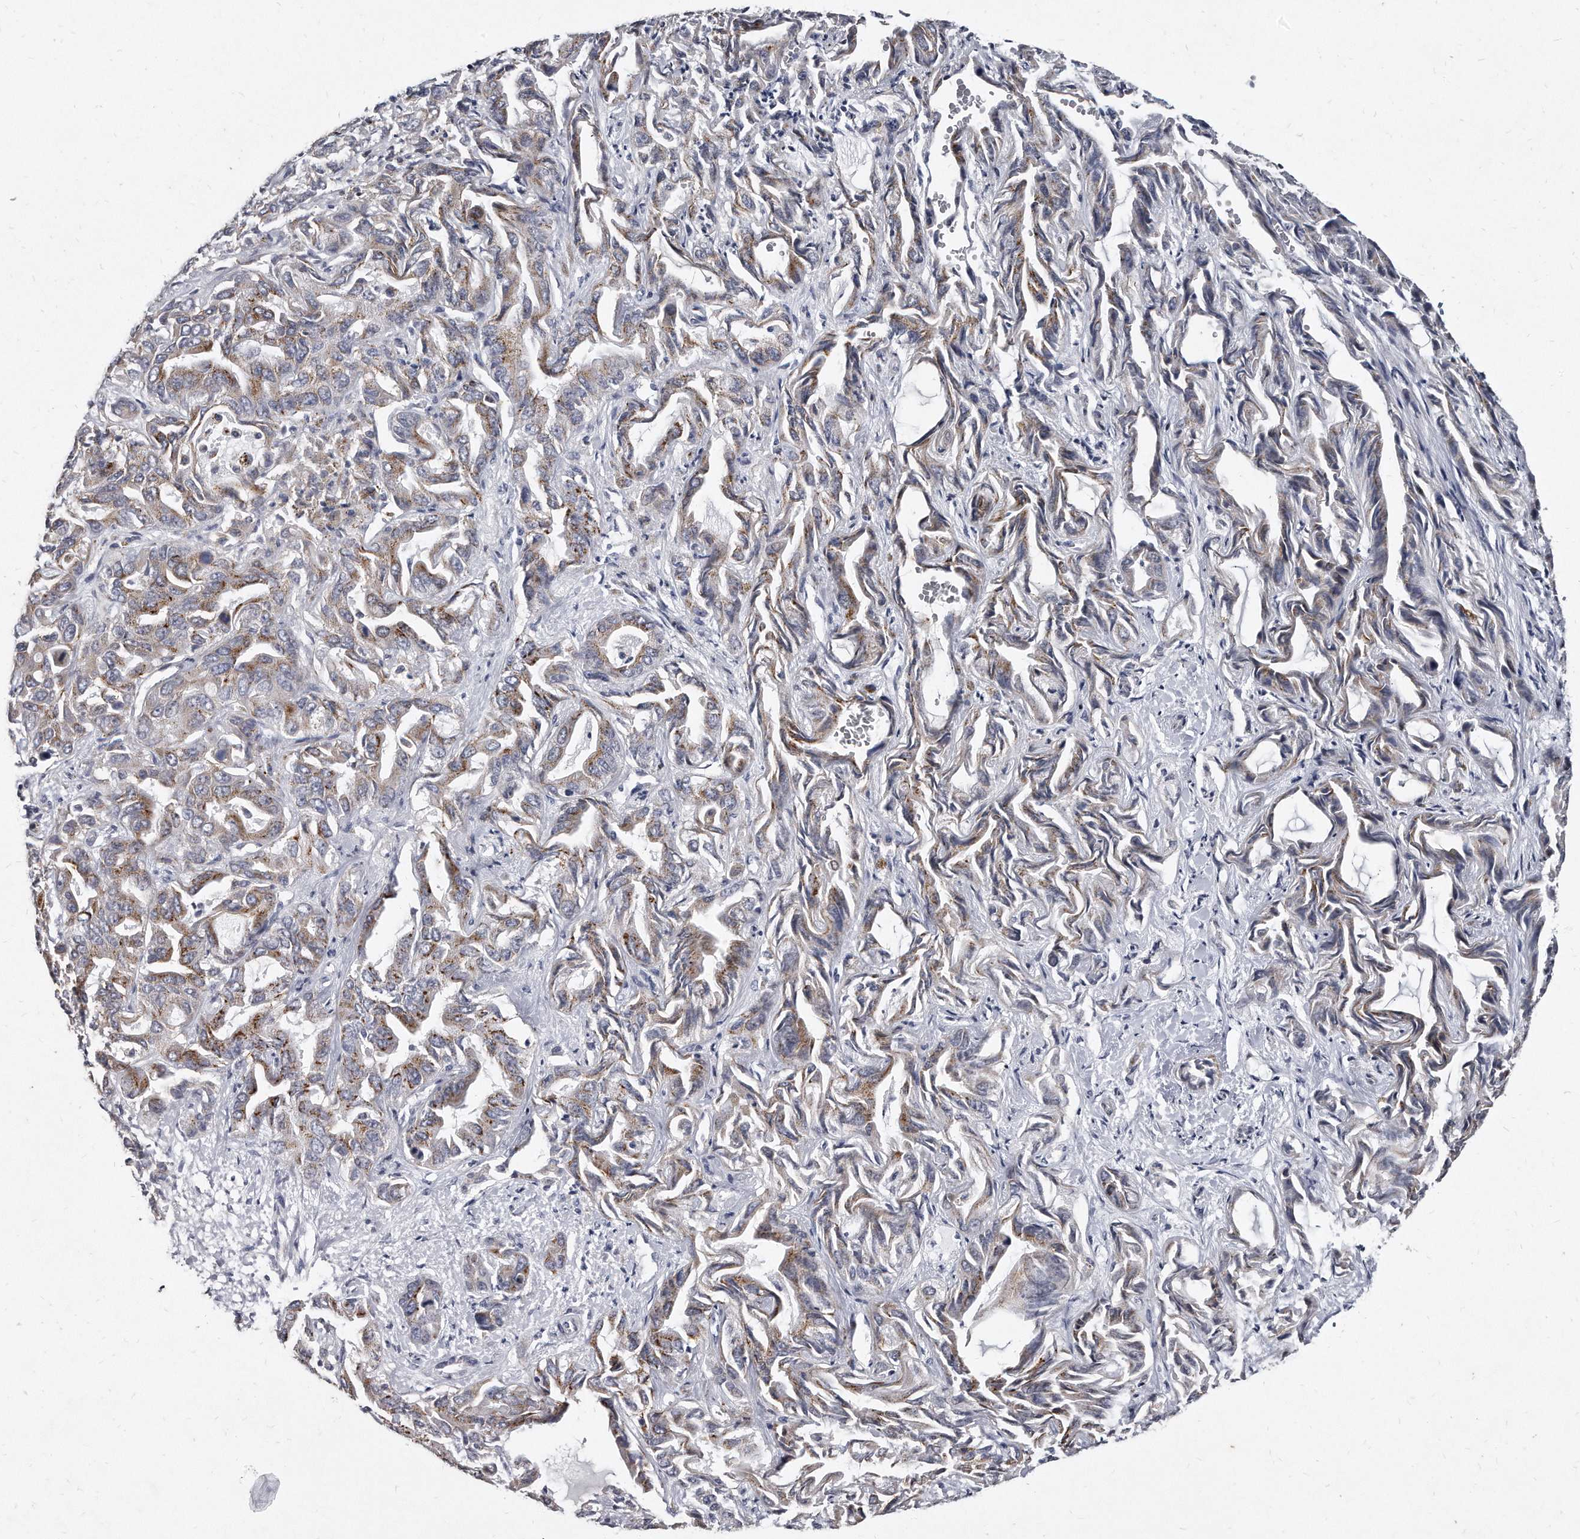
{"staining": {"intensity": "moderate", "quantity": "25%-75%", "location": "cytoplasmic/membranous"}, "tissue": "liver cancer", "cell_type": "Tumor cells", "image_type": "cancer", "snomed": [{"axis": "morphology", "description": "Cholangiocarcinoma"}, {"axis": "topography", "description": "Liver"}], "caption": "Immunohistochemical staining of liver cancer (cholangiocarcinoma) shows moderate cytoplasmic/membranous protein positivity in approximately 25%-75% of tumor cells.", "gene": "KLHDC3", "patient": {"sex": "female", "age": 52}}